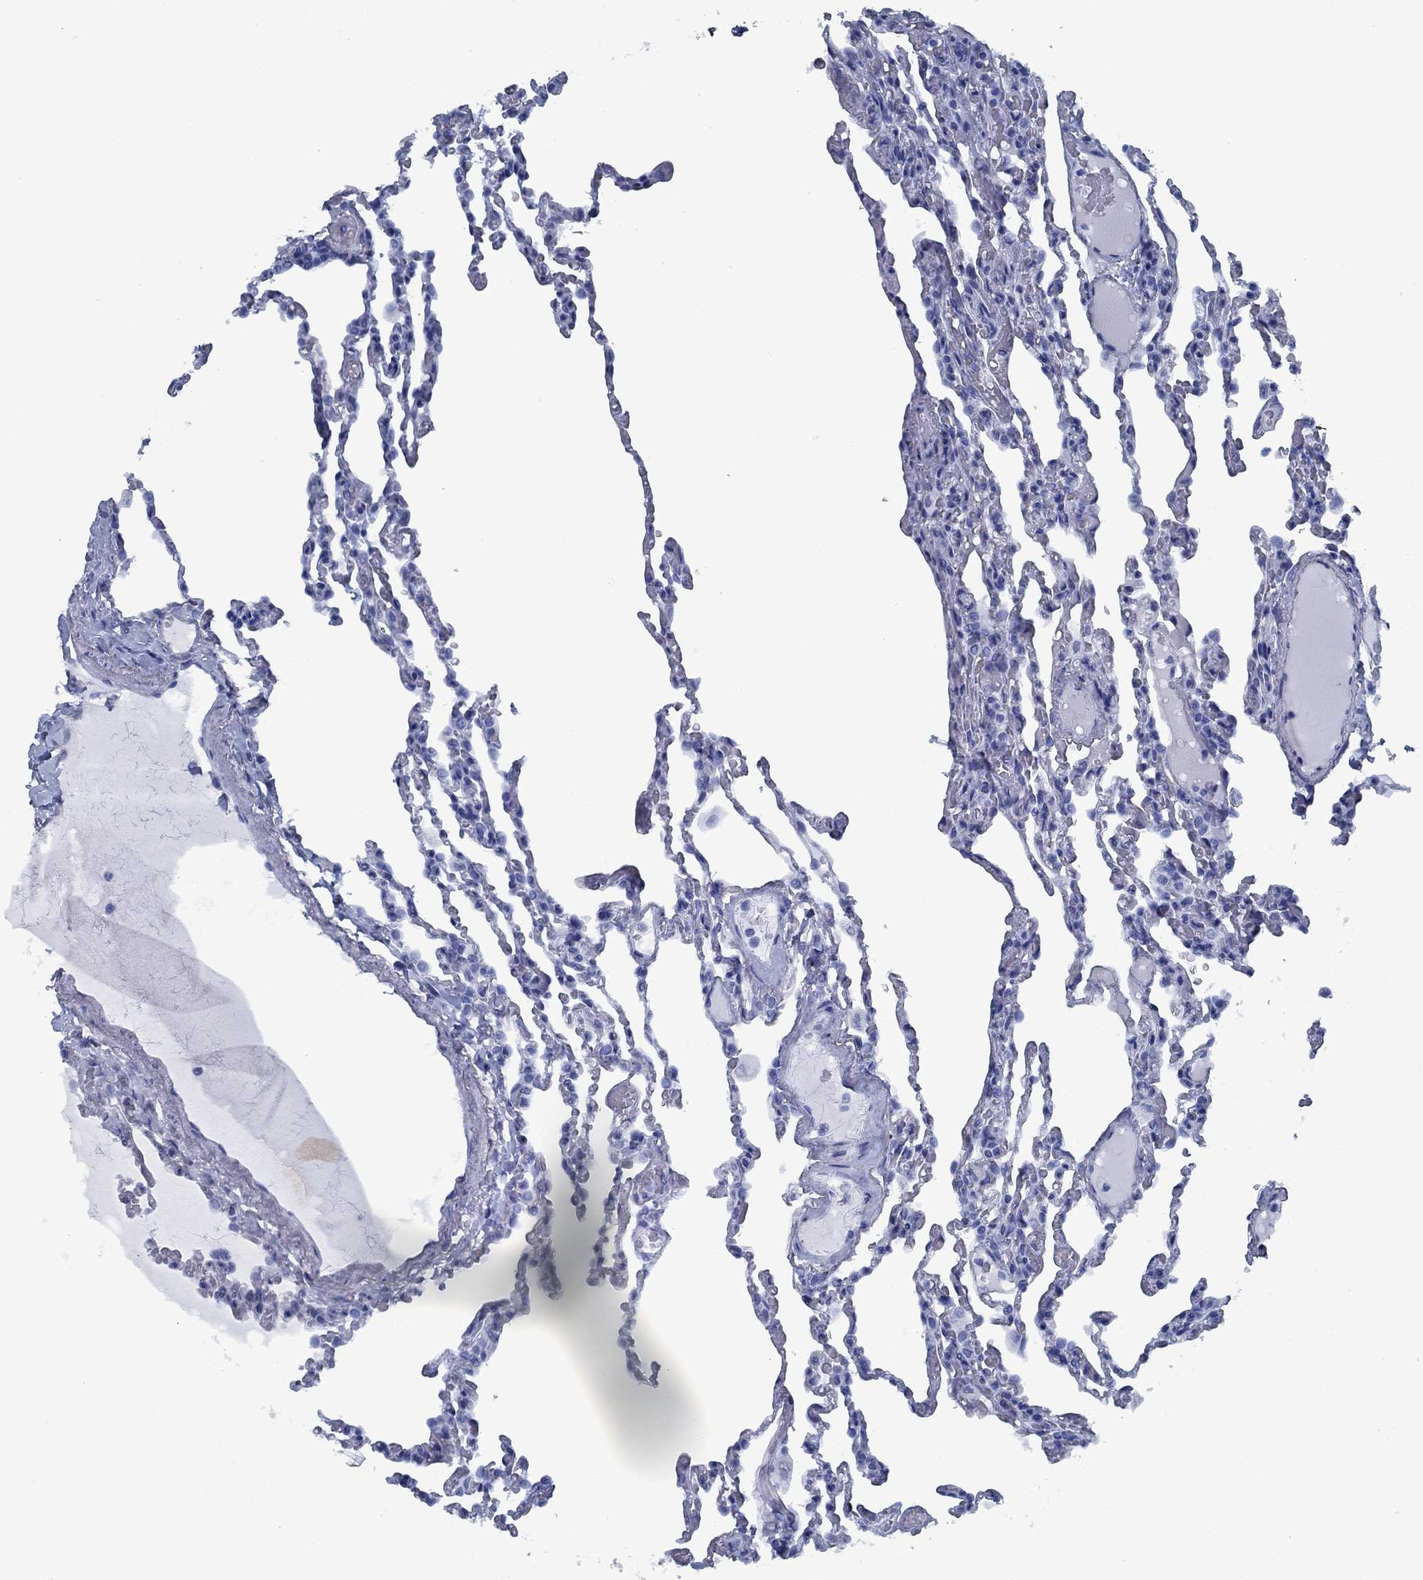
{"staining": {"intensity": "negative", "quantity": "none", "location": "none"}, "tissue": "lung", "cell_type": "Alveolar cells", "image_type": "normal", "snomed": [{"axis": "morphology", "description": "Normal tissue, NOS"}, {"axis": "topography", "description": "Lung"}], "caption": "Photomicrograph shows no significant protein positivity in alveolar cells of normal lung.", "gene": "PNMA8A", "patient": {"sex": "female", "age": 43}}